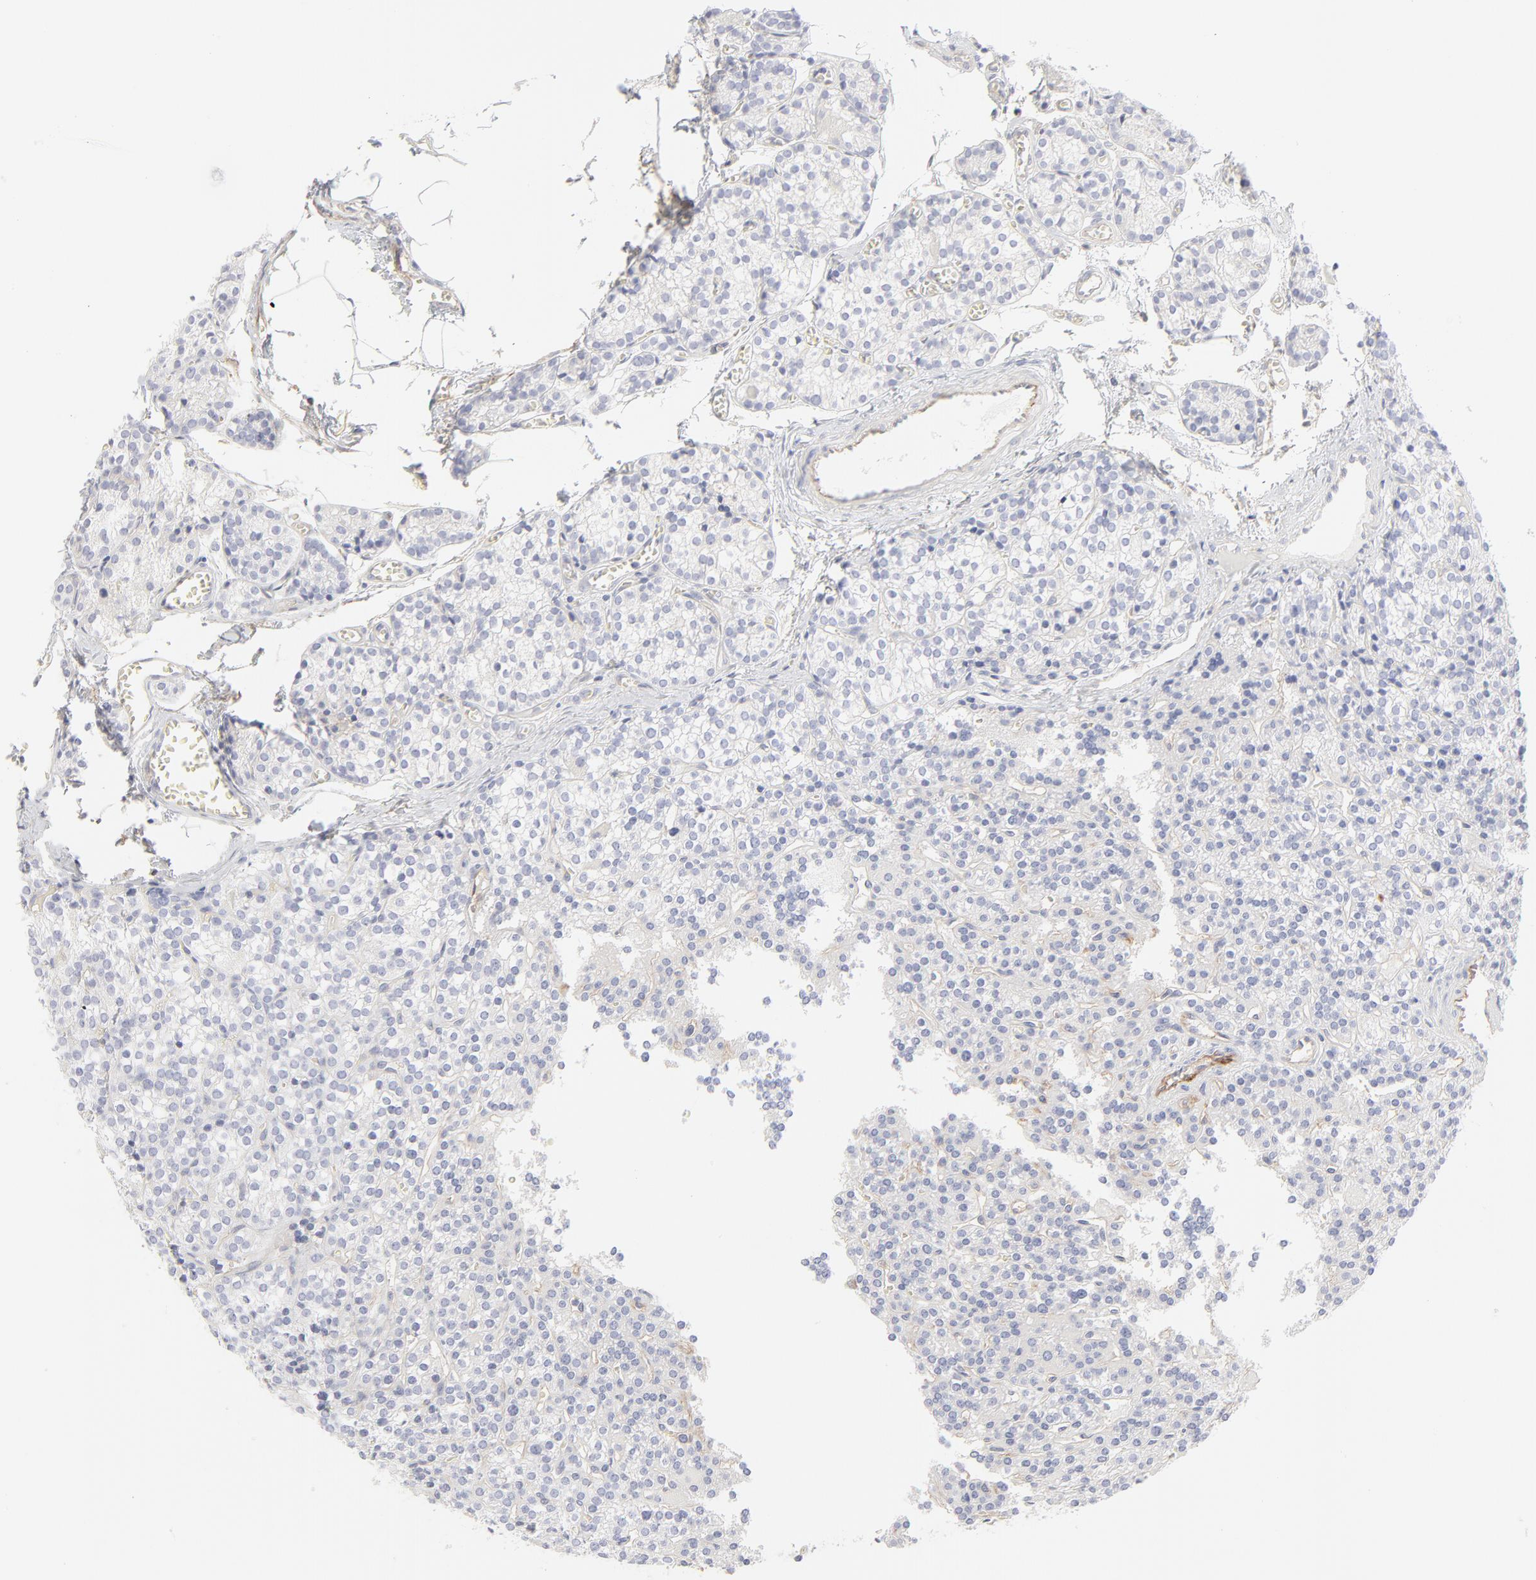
{"staining": {"intensity": "negative", "quantity": "none", "location": "none"}, "tissue": "parathyroid gland", "cell_type": "Glandular cells", "image_type": "normal", "snomed": [{"axis": "morphology", "description": "Normal tissue, NOS"}, {"axis": "topography", "description": "Parathyroid gland"}], "caption": "Immunohistochemistry of normal human parathyroid gland shows no positivity in glandular cells.", "gene": "ITGA5", "patient": {"sex": "female", "age": 50}}